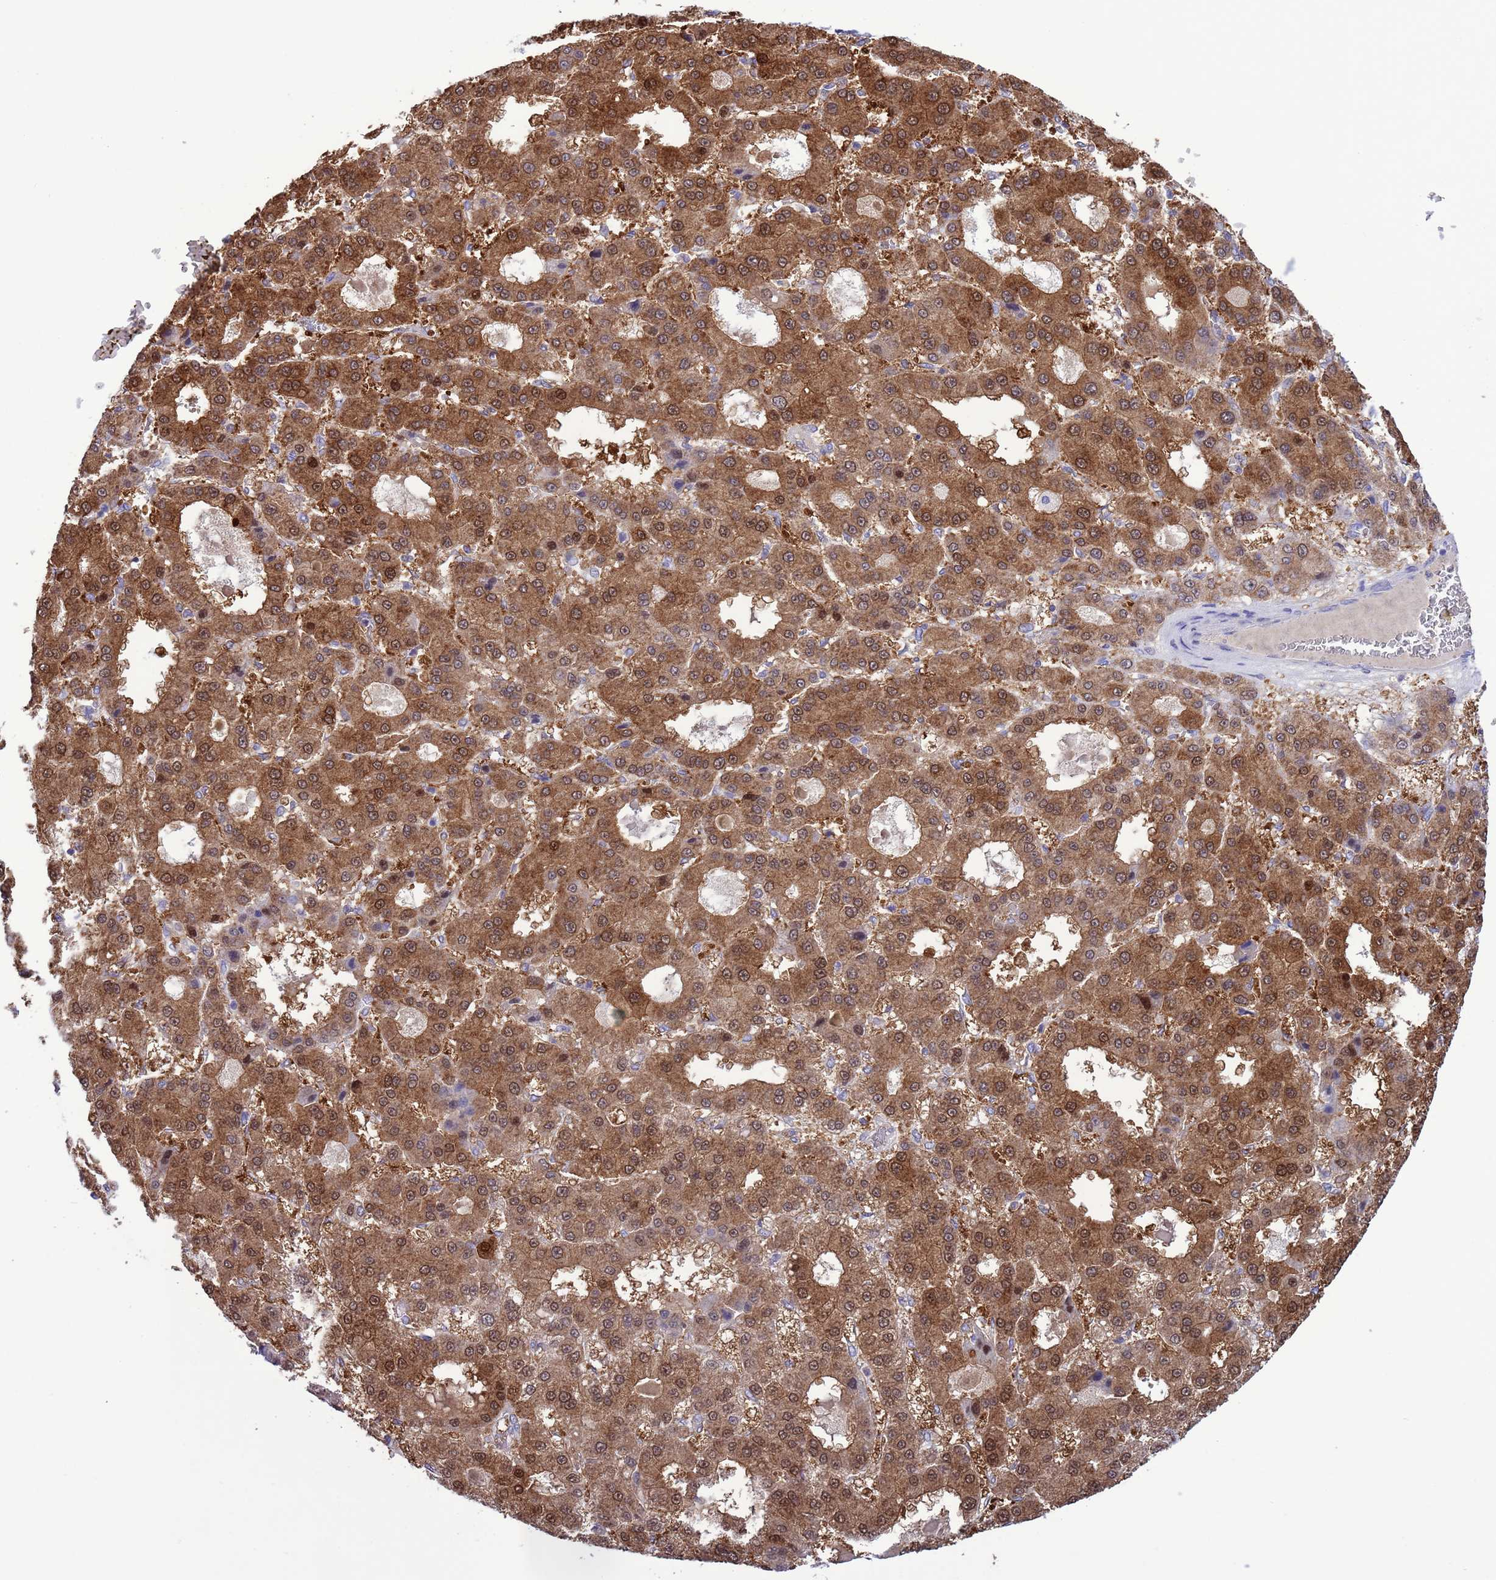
{"staining": {"intensity": "moderate", "quantity": ">75%", "location": "cytoplasmic/membranous,nuclear"}, "tissue": "liver cancer", "cell_type": "Tumor cells", "image_type": "cancer", "snomed": [{"axis": "morphology", "description": "Carcinoma, Hepatocellular, NOS"}, {"axis": "topography", "description": "Liver"}], "caption": "Liver hepatocellular carcinoma stained for a protein displays moderate cytoplasmic/membranous and nuclear positivity in tumor cells.", "gene": "GSTM1", "patient": {"sex": "male", "age": 70}}